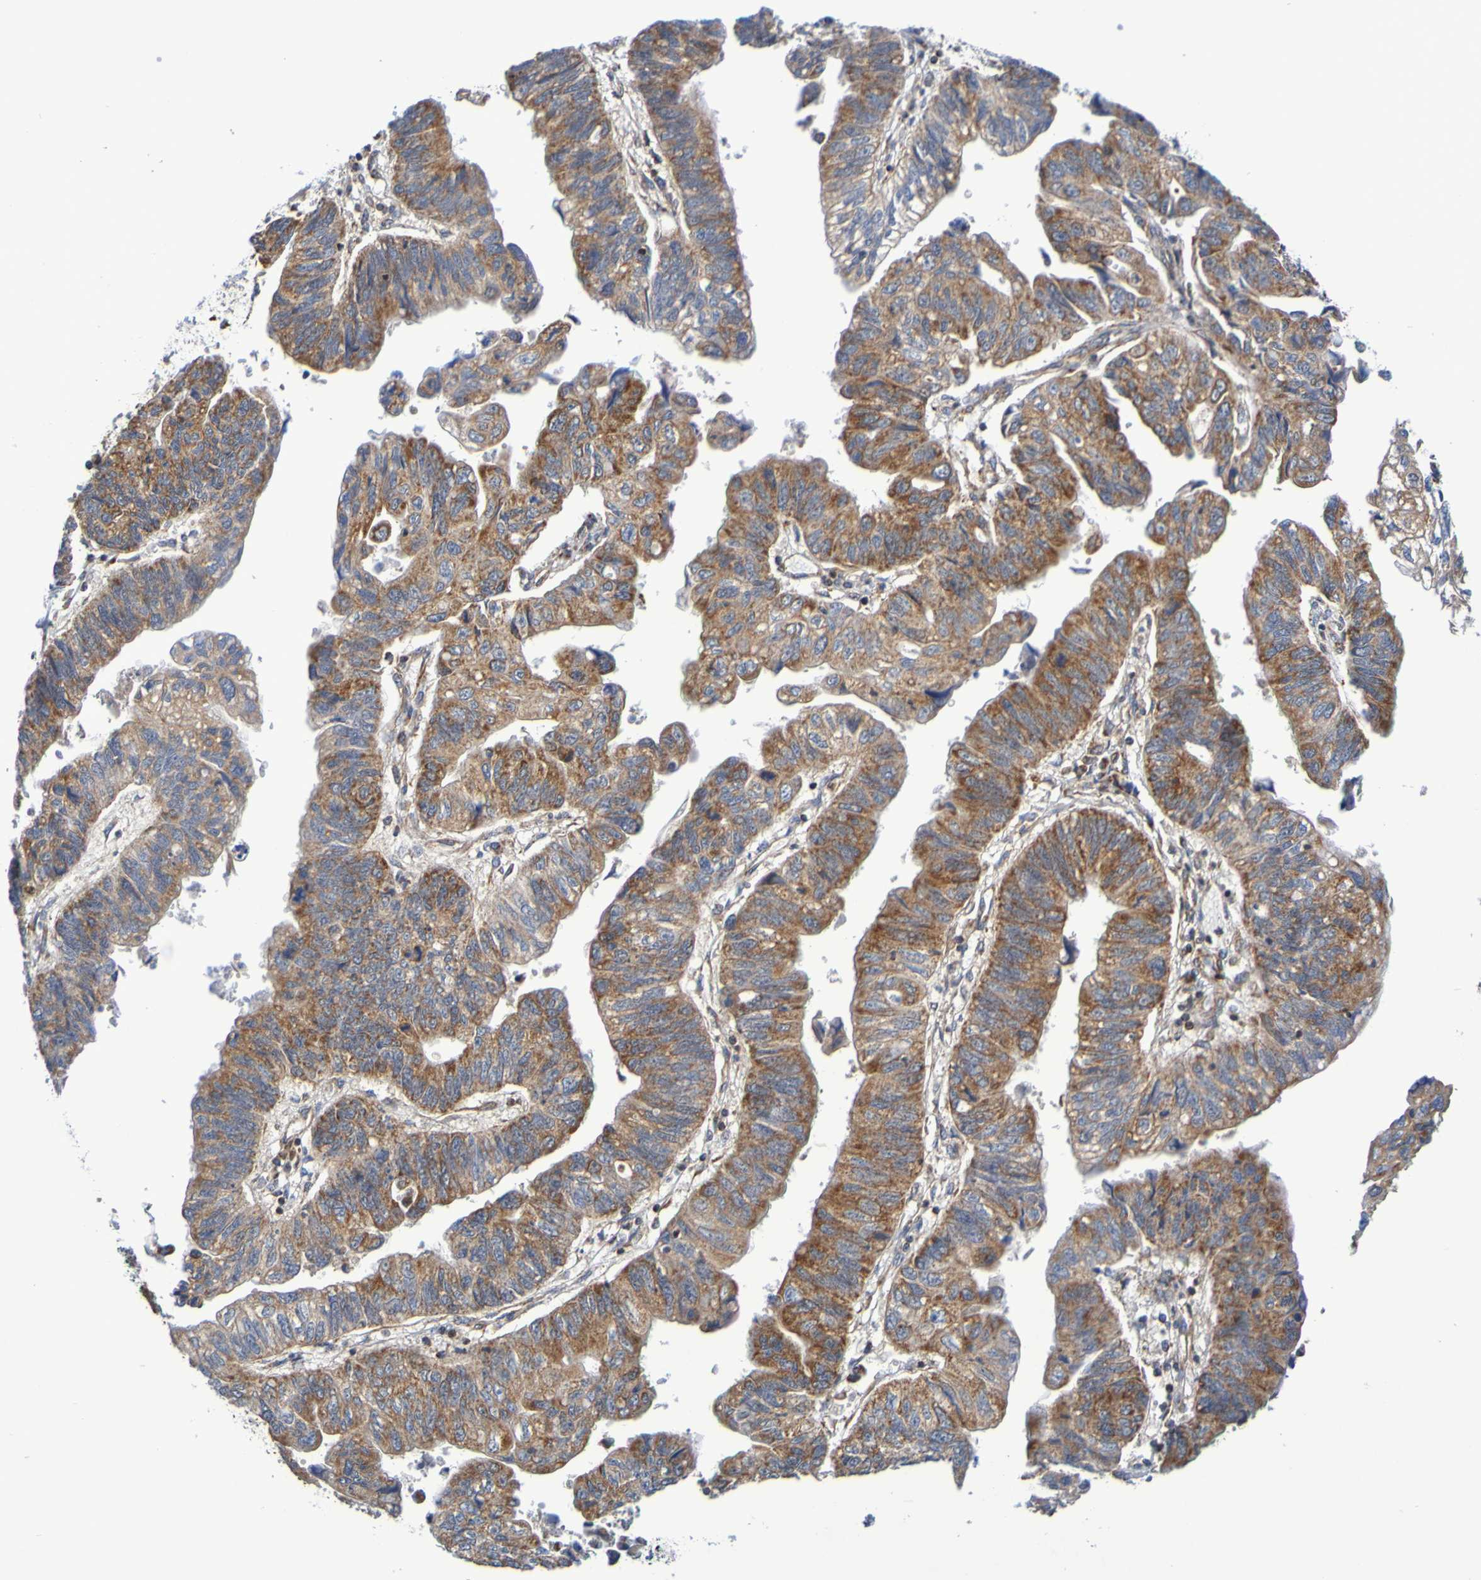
{"staining": {"intensity": "strong", "quantity": ">75%", "location": "cytoplasmic/membranous"}, "tissue": "stomach cancer", "cell_type": "Tumor cells", "image_type": "cancer", "snomed": [{"axis": "morphology", "description": "Adenocarcinoma, NOS"}, {"axis": "topography", "description": "Stomach"}], "caption": "The photomicrograph exhibits a brown stain indicating the presence of a protein in the cytoplasmic/membranous of tumor cells in stomach cancer.", "gene": "CCDC51", "patient": {"sex": "male", "age": 59}}